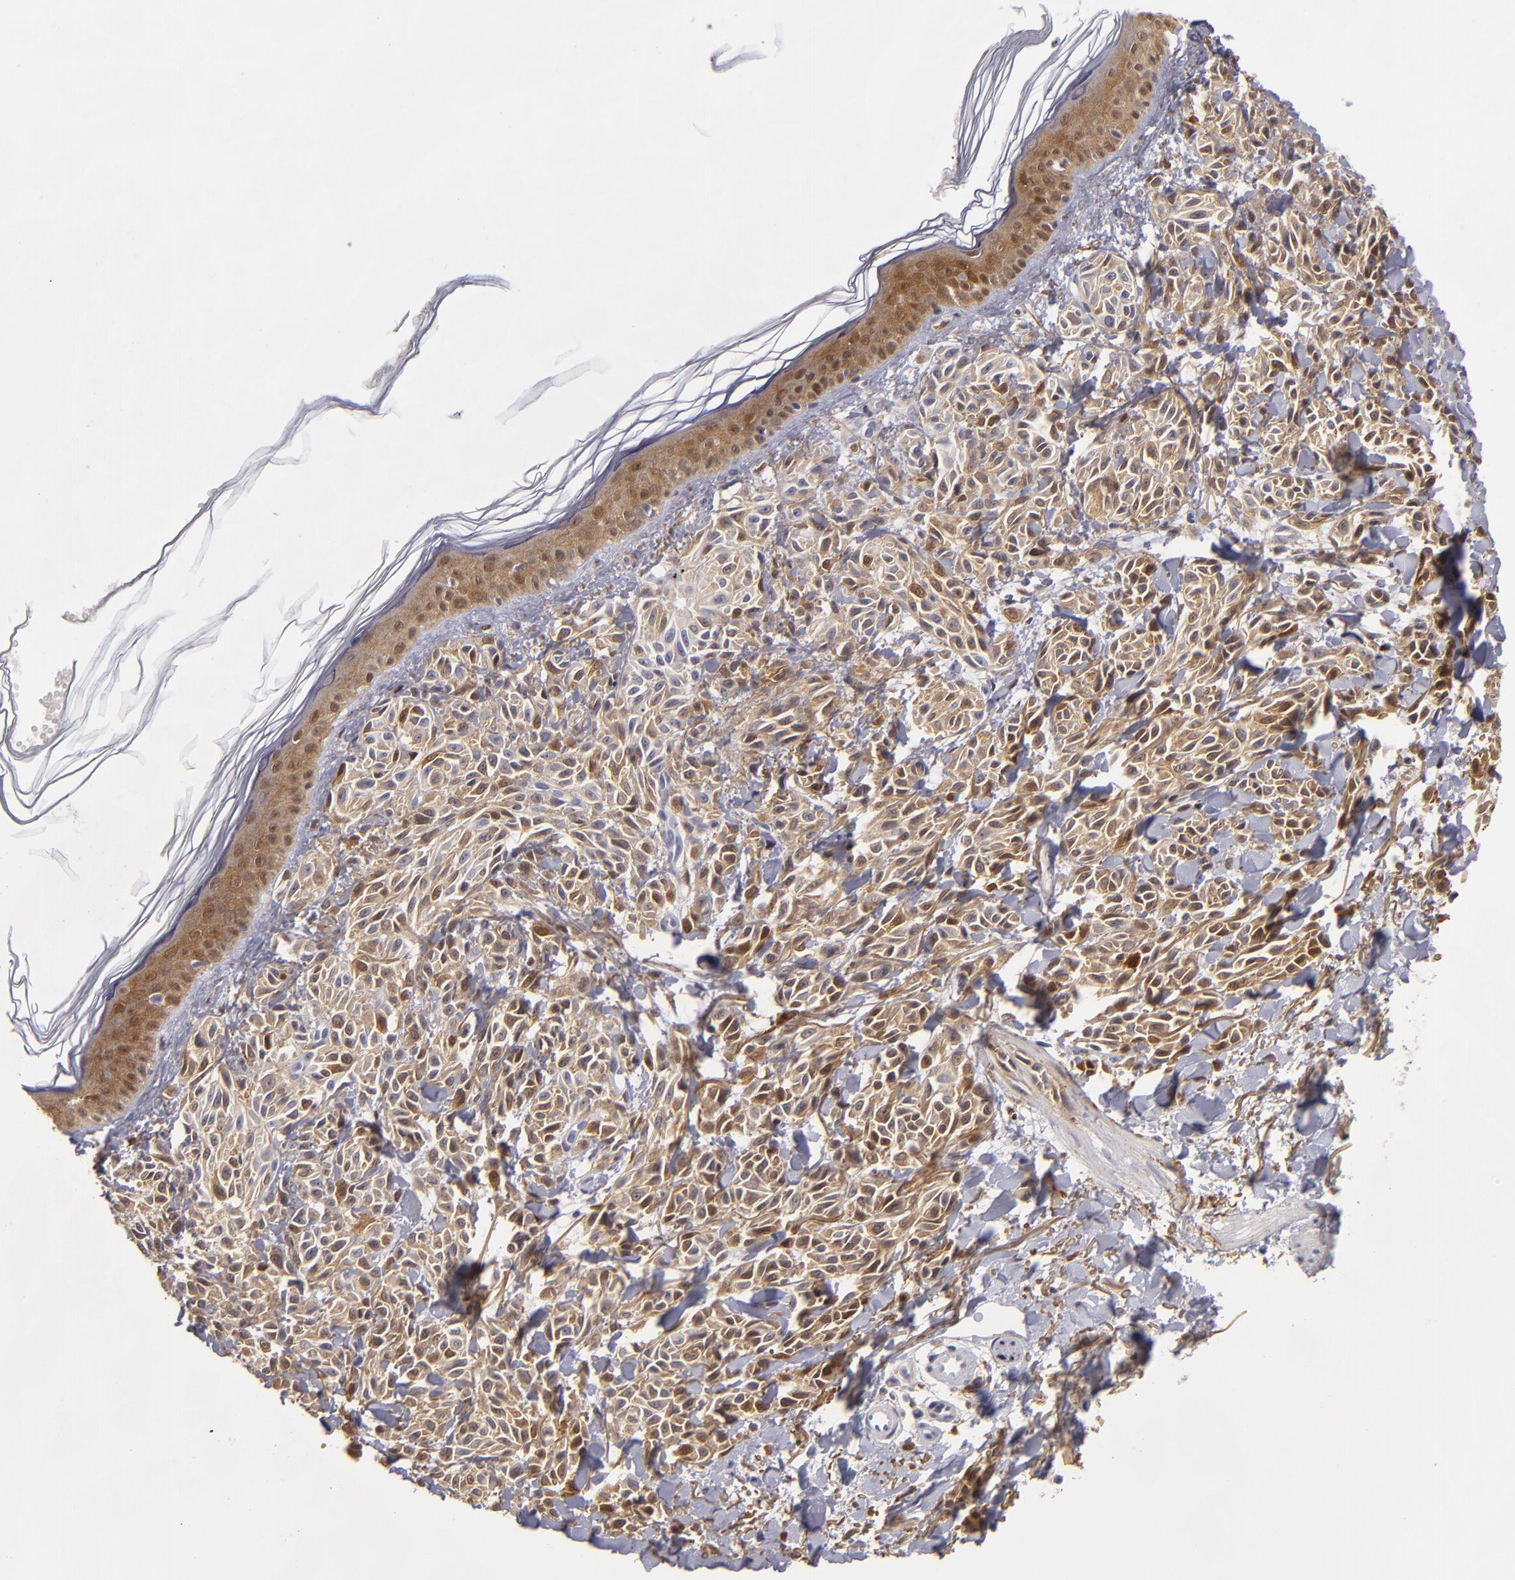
{"staining": {"intensity": "weak", "quantity": ">75%", "location": "cytoplasmic/membranous"}, "tissue": "melanoma", "cell_type": "Tumor cells", "image_type": "cancer", "snomed": [{"axis": "morphology", "description": "Malignant melanoma, NOS"}, {"axis": "topography", "description": "Skin"}], "caption": "Weak cytoplasmic/membranous positivity is seen in about >75% of tumor cells in melanoma.", "gene": "EFS", "patient": {"sex": "female", "age": 73}}